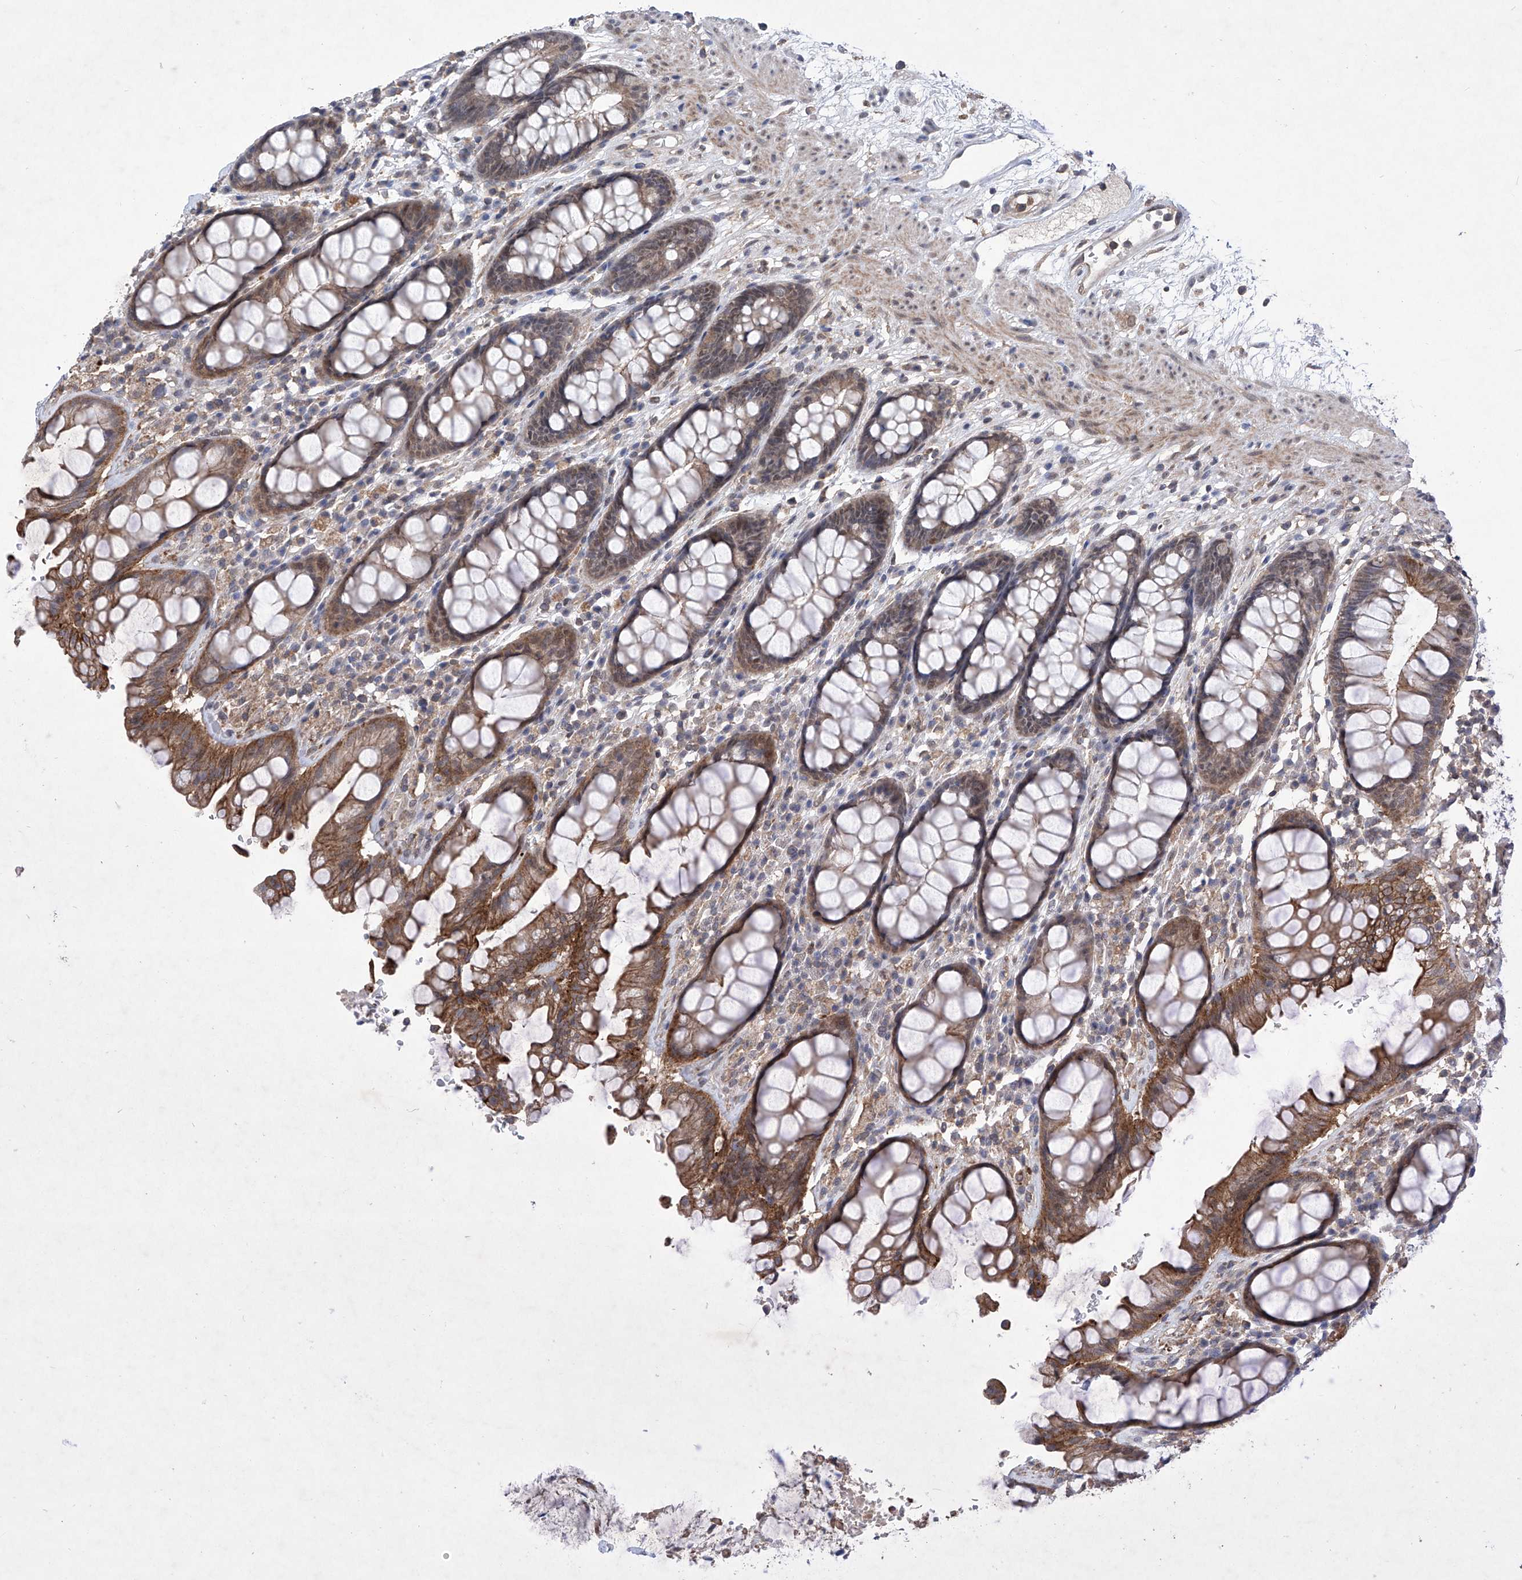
{"staining": {"intensity": "moderate", "quantity": ">75%", "location": "cytoplasmic/membranous"}, "tissue": "rectum", "cell_type": "Glandular cells", "image_type": "normal", "snomed": [{"axis": "morphology", "description": "Normal tissue, NOS"}, {"axis": "topography", "description": "Rectum"}], "caption": "About >75% of glandular cells in benign human rectum demonstrate moderate cytoplasmic/membranous protein staining as visualized by brown immunohistochemical staining.", "gene": "KIFC2", "patient": {"sex": "male", "age": 64}}